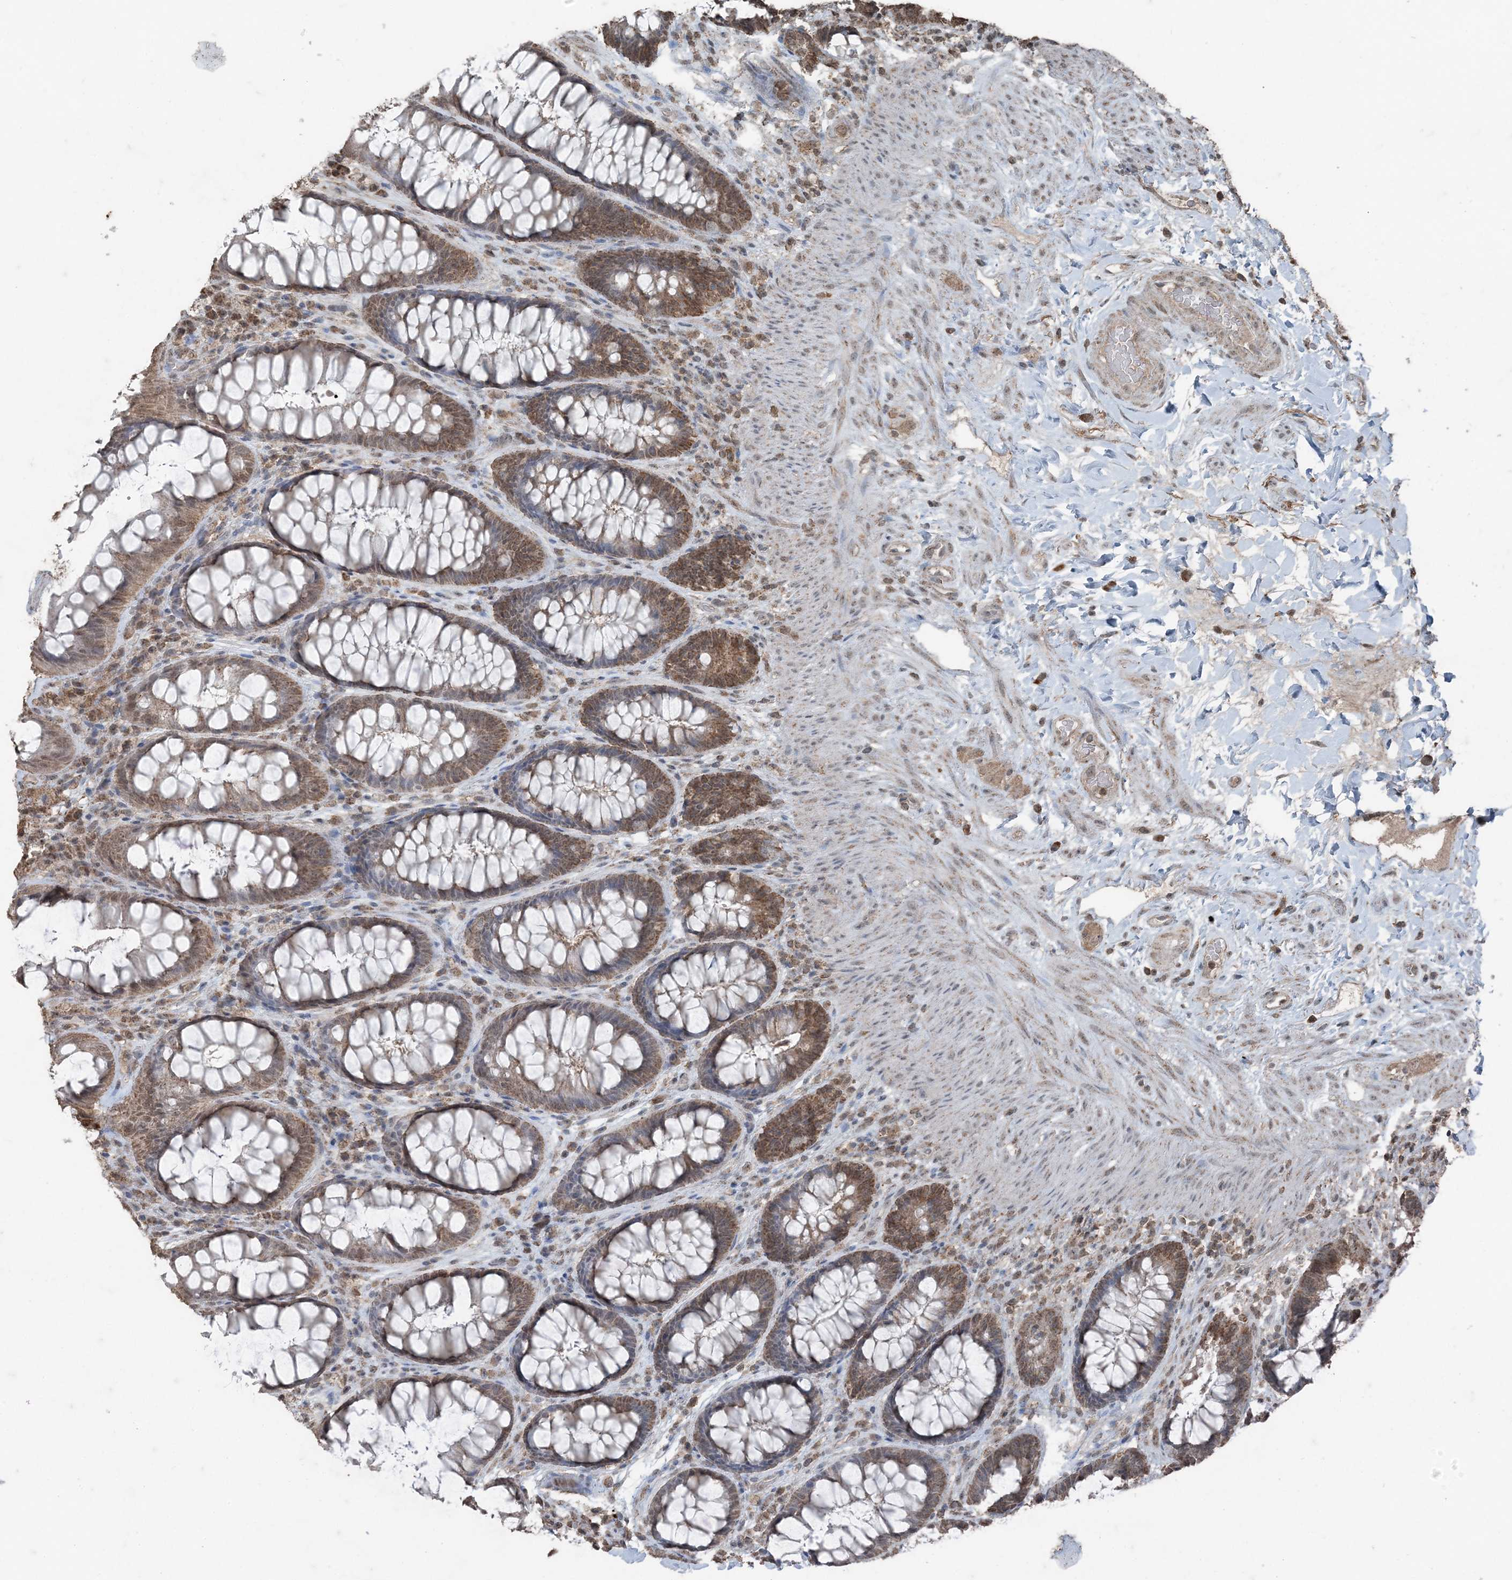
{"staining": {"intensity": "moderate", "quantity": ">75%", "location": "cytoplasmic/membranous"}, "tissue": "rectum", "cell_type": "Glandular cells", "image_type": "normal", "snomed": [{"axis": "morphology", "description": "Normal tissue, NOS"}, {"axis": "topography", "description": "Rectum"}], "caption": "Human rectum stained for a protein (brown) displays moderate cytoplasmic/membranous positive staining in about >75% of glandular cells.", "gene": "GNL1", "patient": {"sex": "female", "age": 46}}